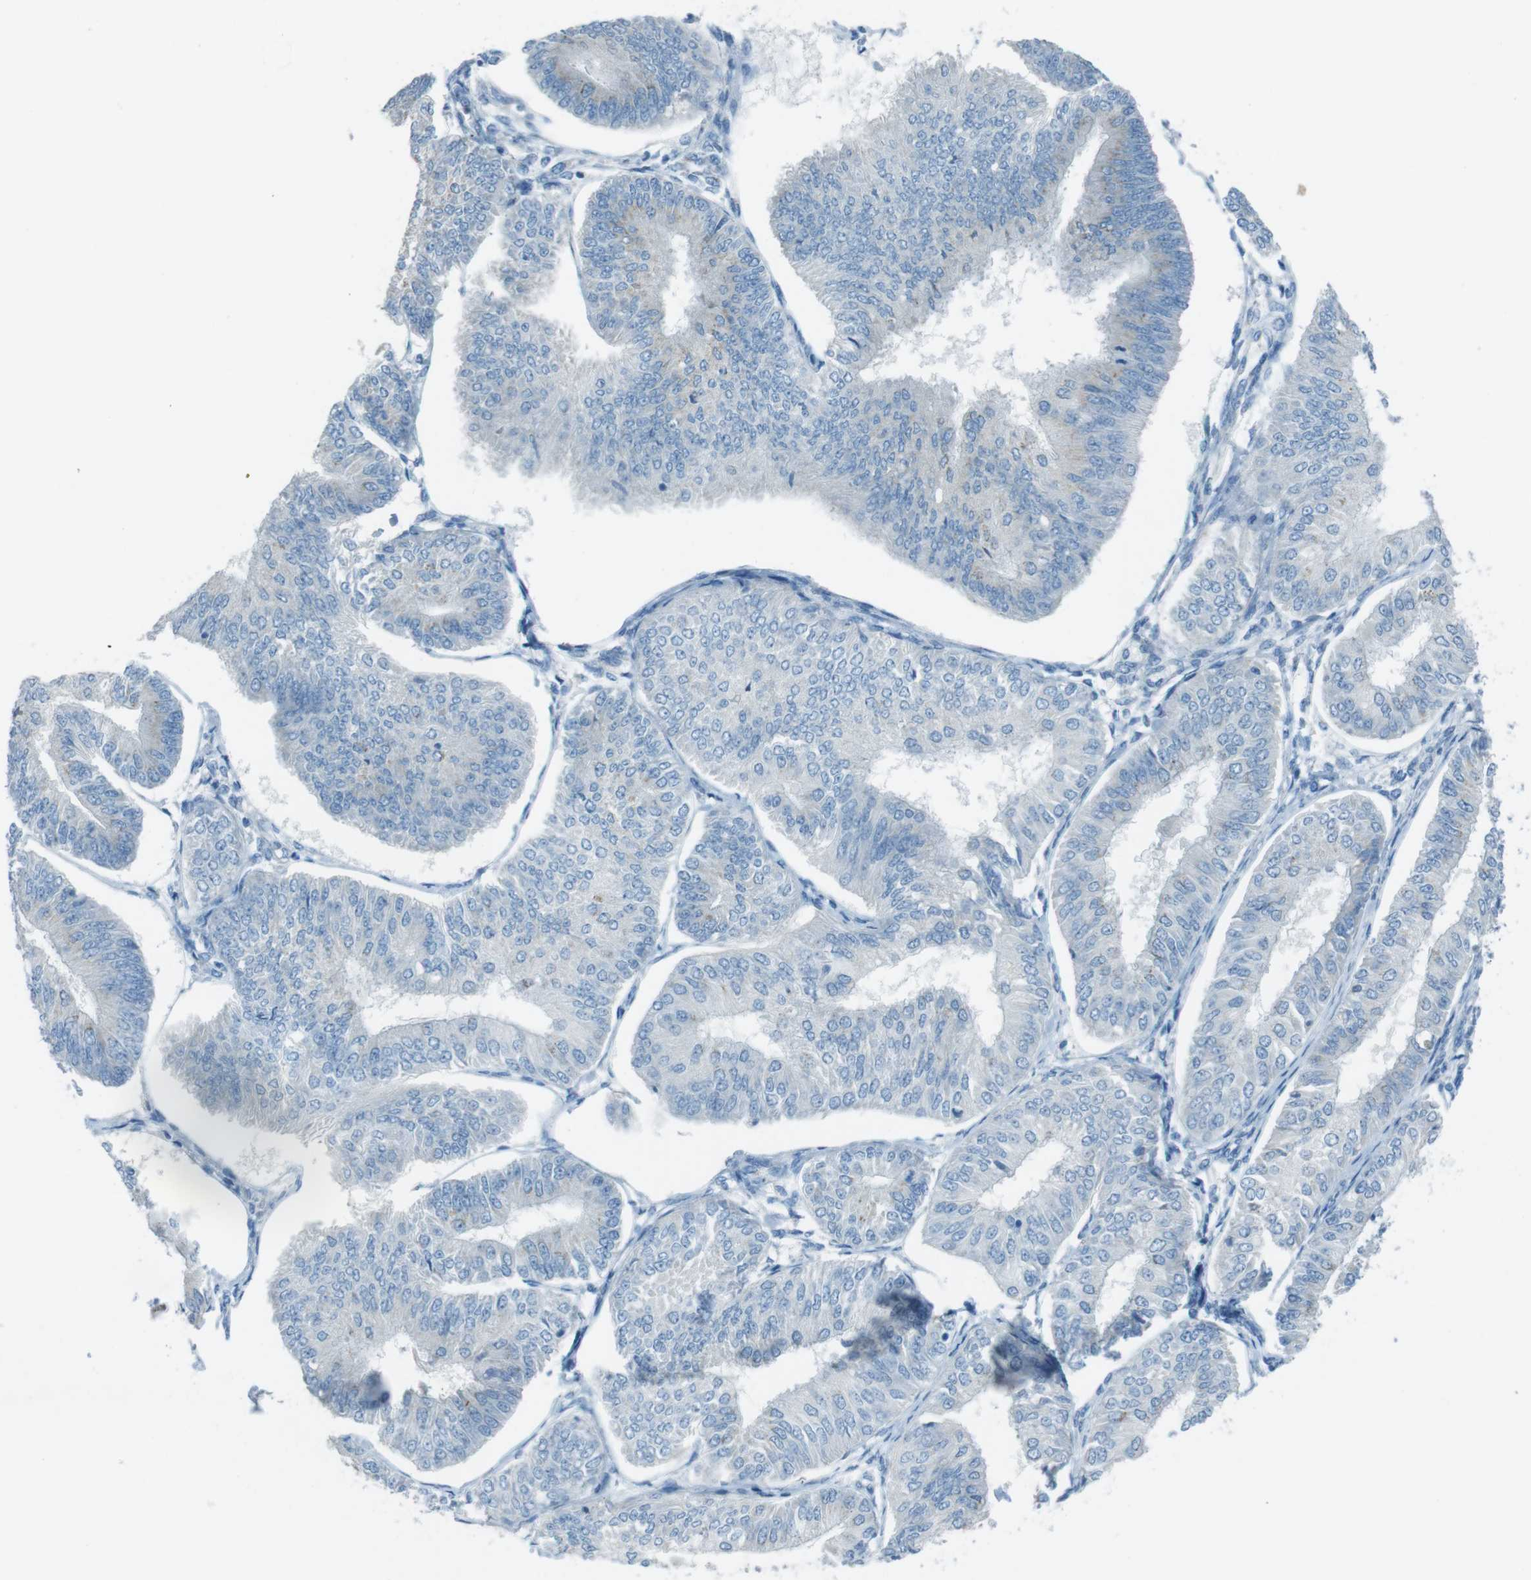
{"staining": {"intensity": "negative", "quantity": "none", "location": "none"}, "tissue": "endometrial cancer", "cell_type": "Tumor cells", "image_type": "cancer", "snomed": [{"axis": "morphology", "description": "Adenocarcinoma, NOS"}, {"axis": "topography", "description": "Endometrium"}], "caption": "A histopathology image of endometrial cancer stained for a protein displays no brown staining in tumor cells.", "gene": "TXNDC15", "patient": {"sex": "female", "age": 58}}